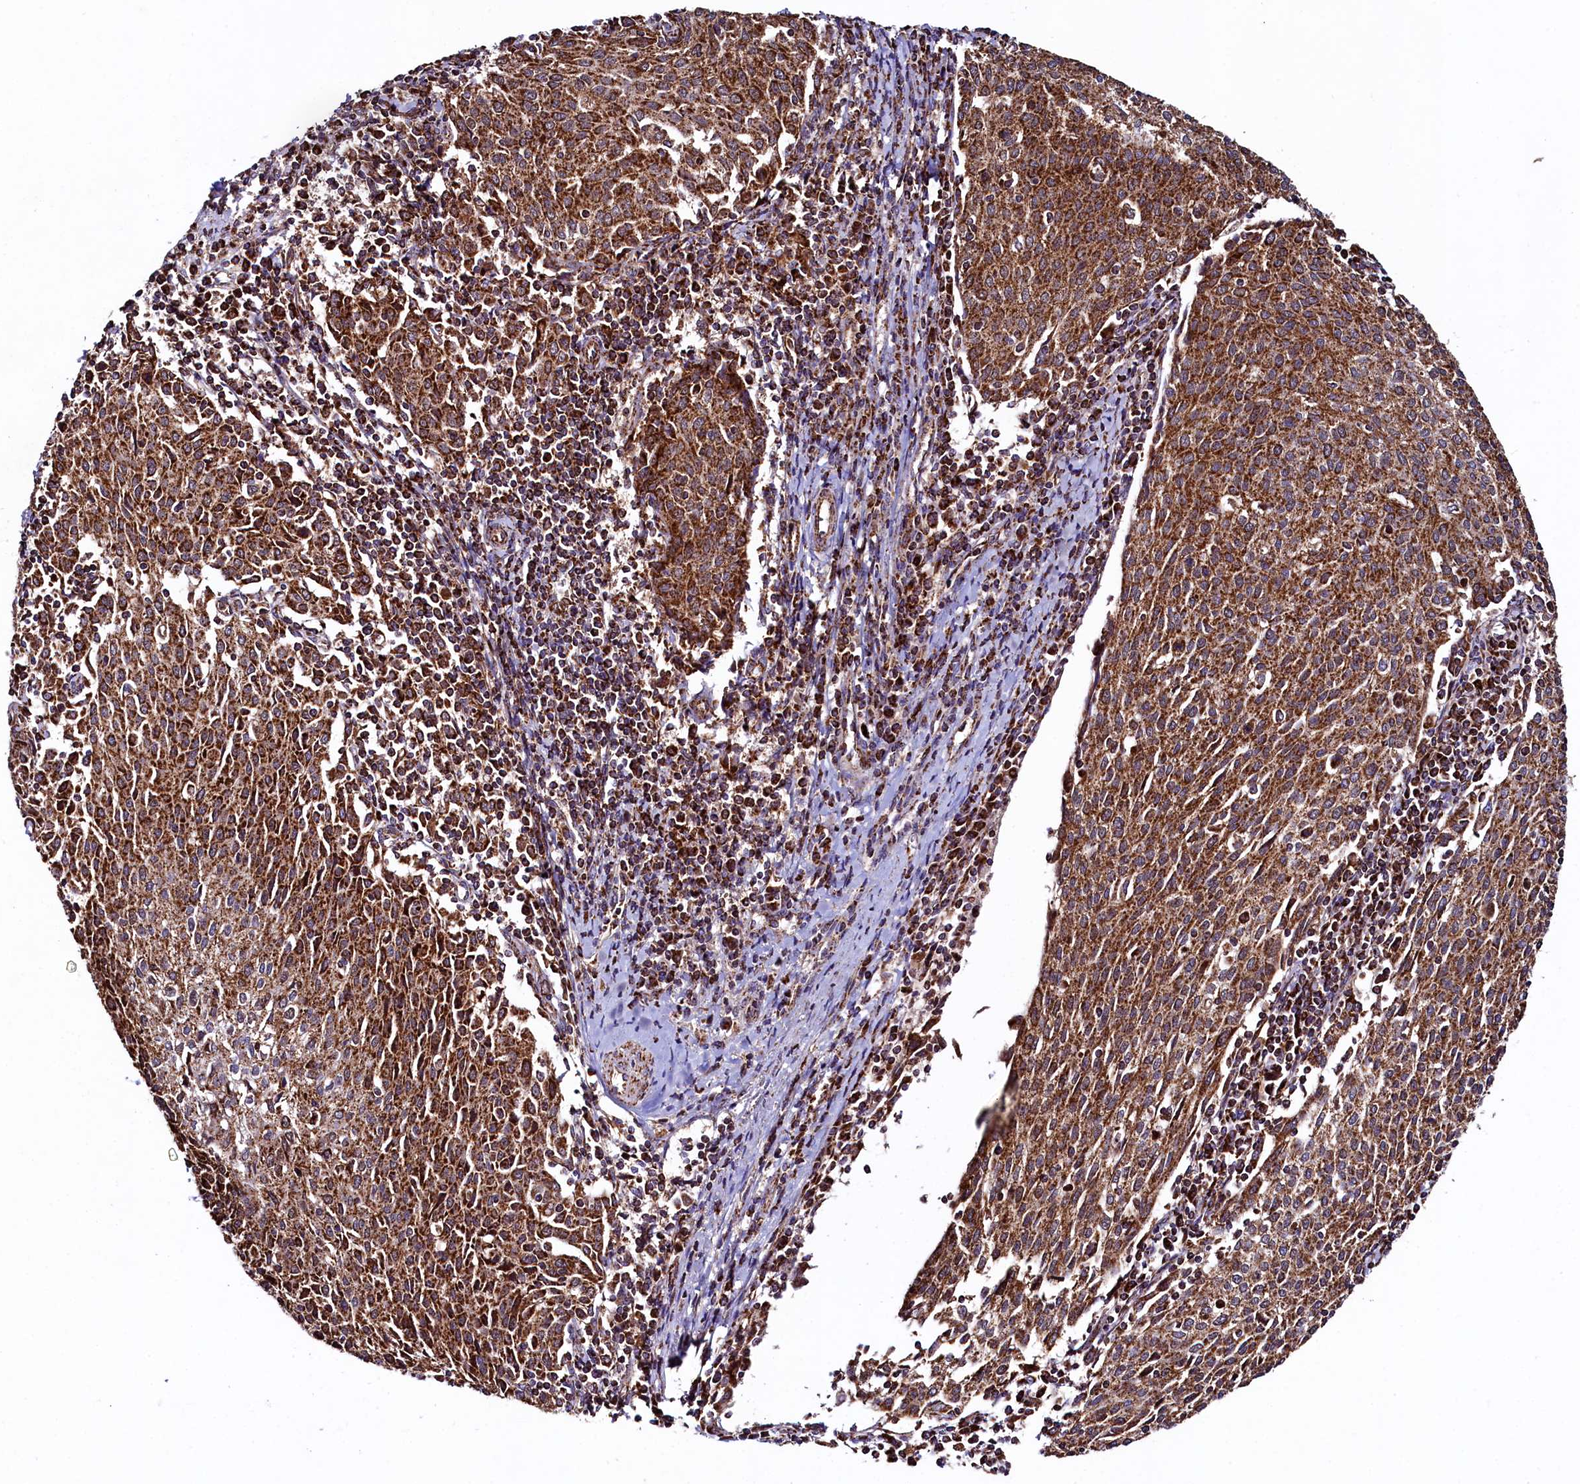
{"staining": {"intensity": "strong", "quantity": ">75%", "location": "cytoplasmic/membranous"}, "tissue": "cervical cancer", "cell_type": "Tumor cells", "image_type": "cancer", "snomed": [{"axis": "morphology", "description": "Squamous cell carcinoma, NOS"}, {"axis": "topography", "description": "Cervix"}], "caption": "Immunohistochemistry (IHC) photomicrograph of neoplastic tissue: cervical cancer stained using immunohistochemistry displays high levels of strong protein expression localized specifically in the cytoplasmic/membranous of tumor cells, appearing as a cytoplasmic/membranous brown color.", "gene": "CLYBL", "patient": {"sex": "female", "age": 46}}